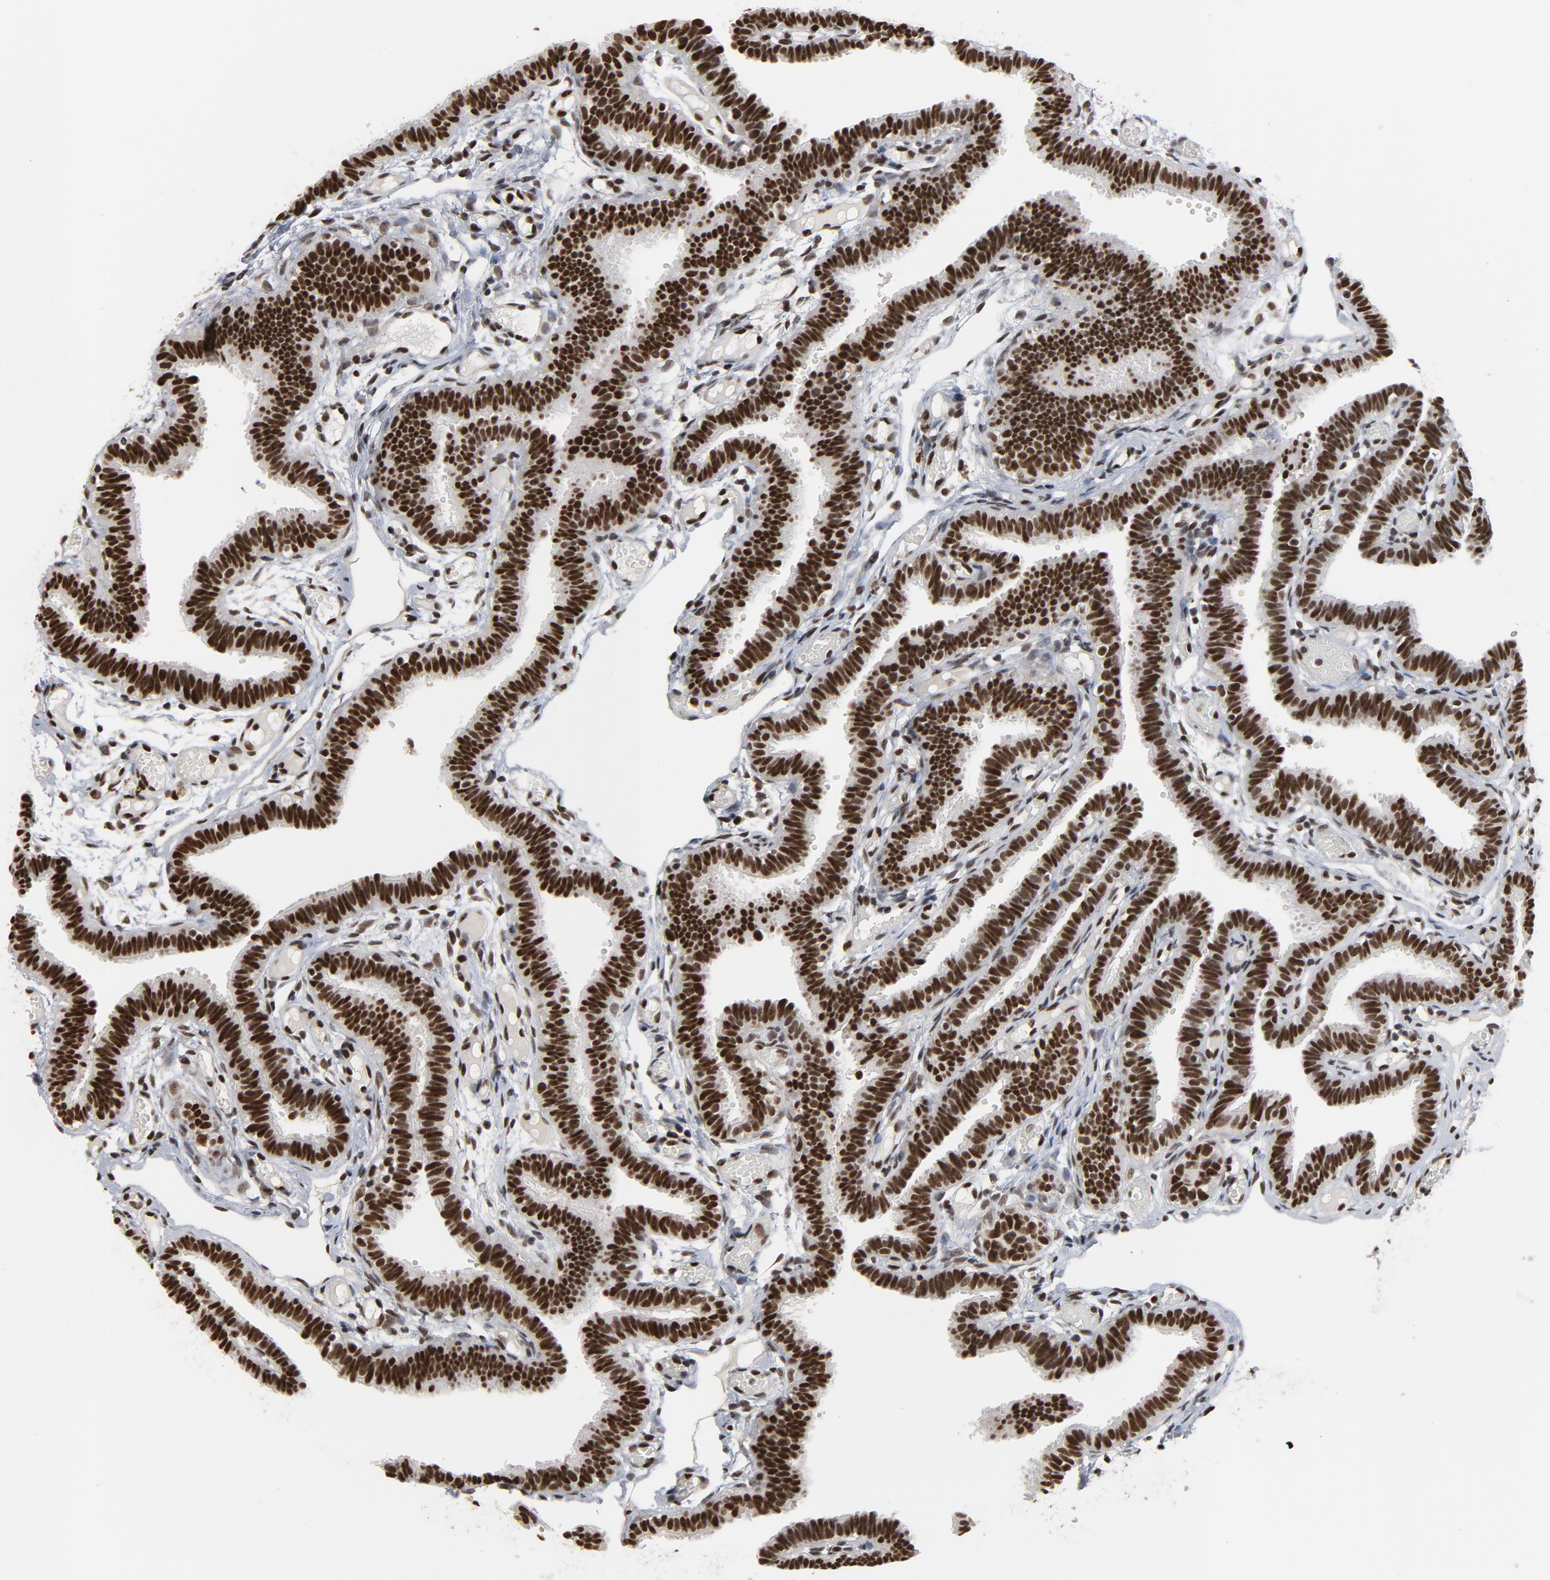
{"staining": {"intensity": "strong", "quantity": ">75%", "location": "nuclear"}, "tissue": "fallopian tube", "cell_type": "Glandular cells", "image_type": "normal", "snomed": [{"axis": "morphology", "description": "Normal tissue, NOS"}, {"axis": "topography", "description": "Fallopian tube"}], "caption": "Strong nuclear positivity is present in approximately >75% of glandular cells in benign fallopian tube.", "gene": "MRE11", "patient": {"sex": "female", "age": 29}}